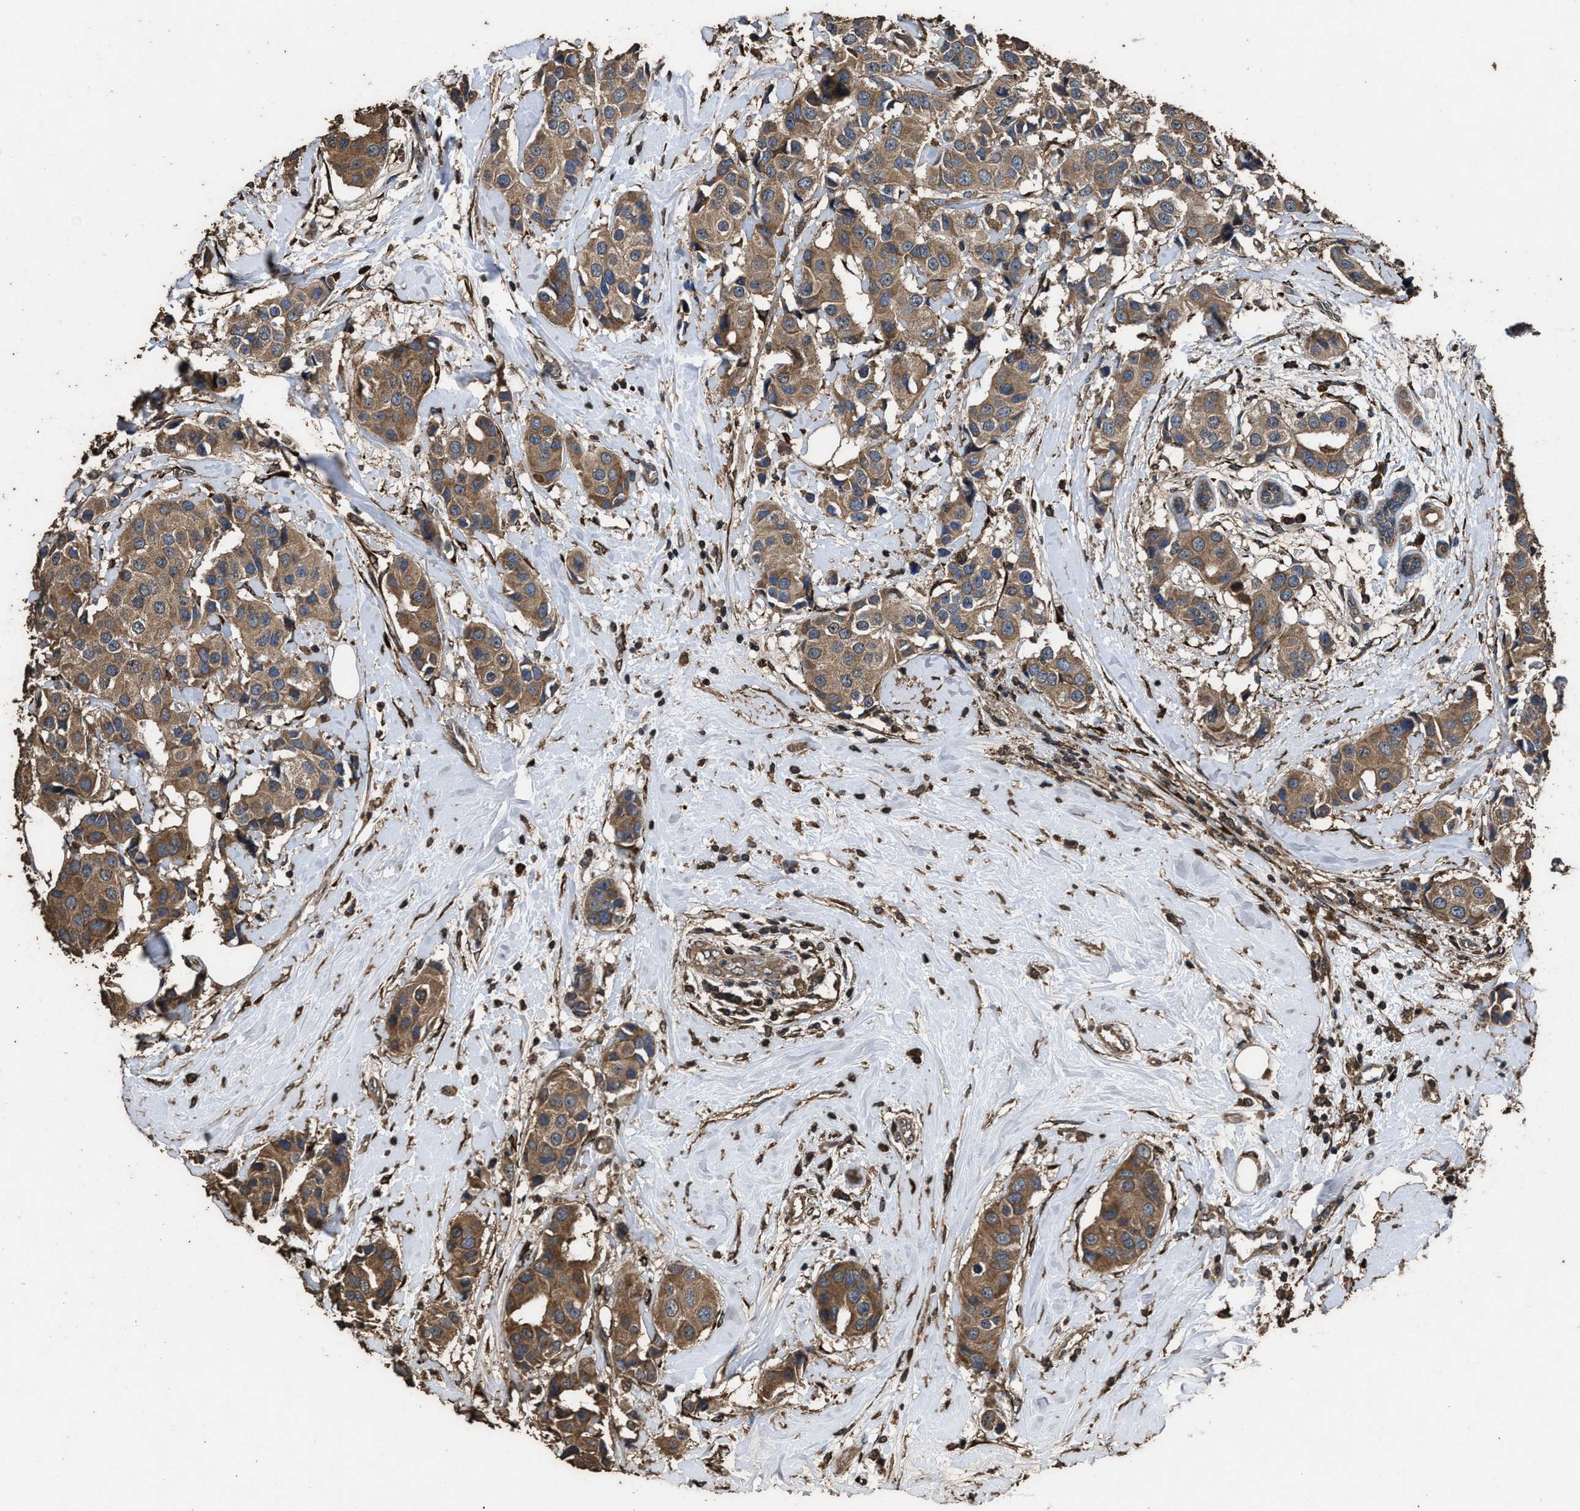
{"staining": {"intensity": "moderate", "quantity": ">75%", "location": "cytoplasmic/membranous"}, "tissue": "breast cancer", "cell_type": "Tumor cells", "image_type": "cancer", "snomed": [{"axis": "morphology", "description": "Normal tissue, NOS"}, {"axis": "morphology", "description": "Duct carcinoma"}, {"axis": "topography", "description": "Breast"}], "caption": "Immunohistochemistry (DAB) staining of infiltrating ductal carcinoma (breast) reveals moderate cytoplasmic/membranous protein positivity in about >75% of tumor cells.", "gene": "ZMYND19", "patient": {"sex": "female", "age": 39}}